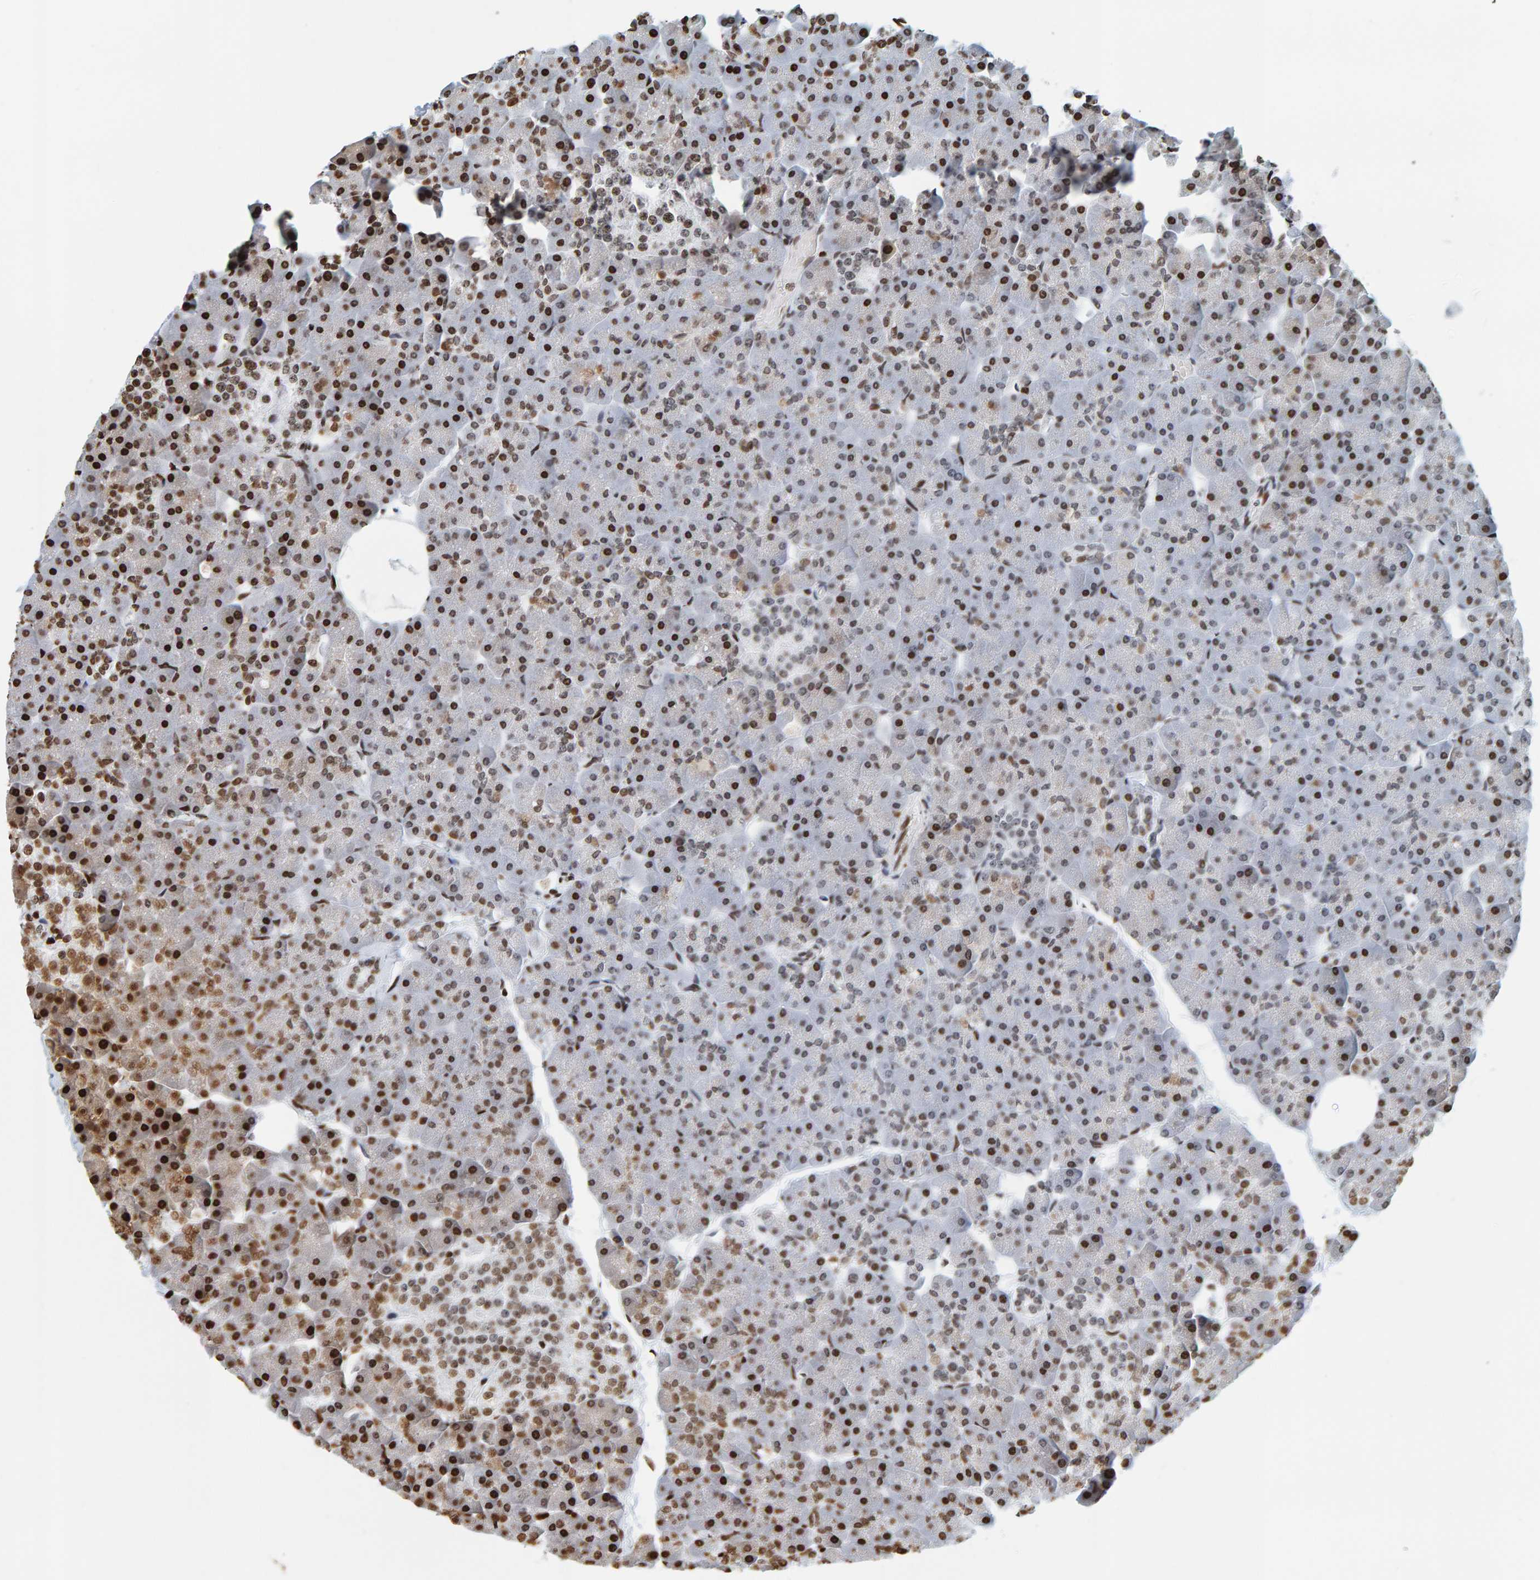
{"staining": {"intensity": "strong", "quantity": "25%-75%", "location": "nuclear"}, "tissue": "pancreas", "cell_type": "Exocrine glandular cells", "image_type": "normal", "snomed": [{"axis": "morphology", "description": "Normal tissue, NOS"}, {"axis": "topography", "description": "Pancreas"}], "caption": "High-power microscopy captured an immunohistochemistry histopathology image of benign pancreas, revealing strong nuclear expression in about 25%-75% of exocrine glandular cells.", "gene": "BRF2", "patient": {"sex": "male", "age": 35}}